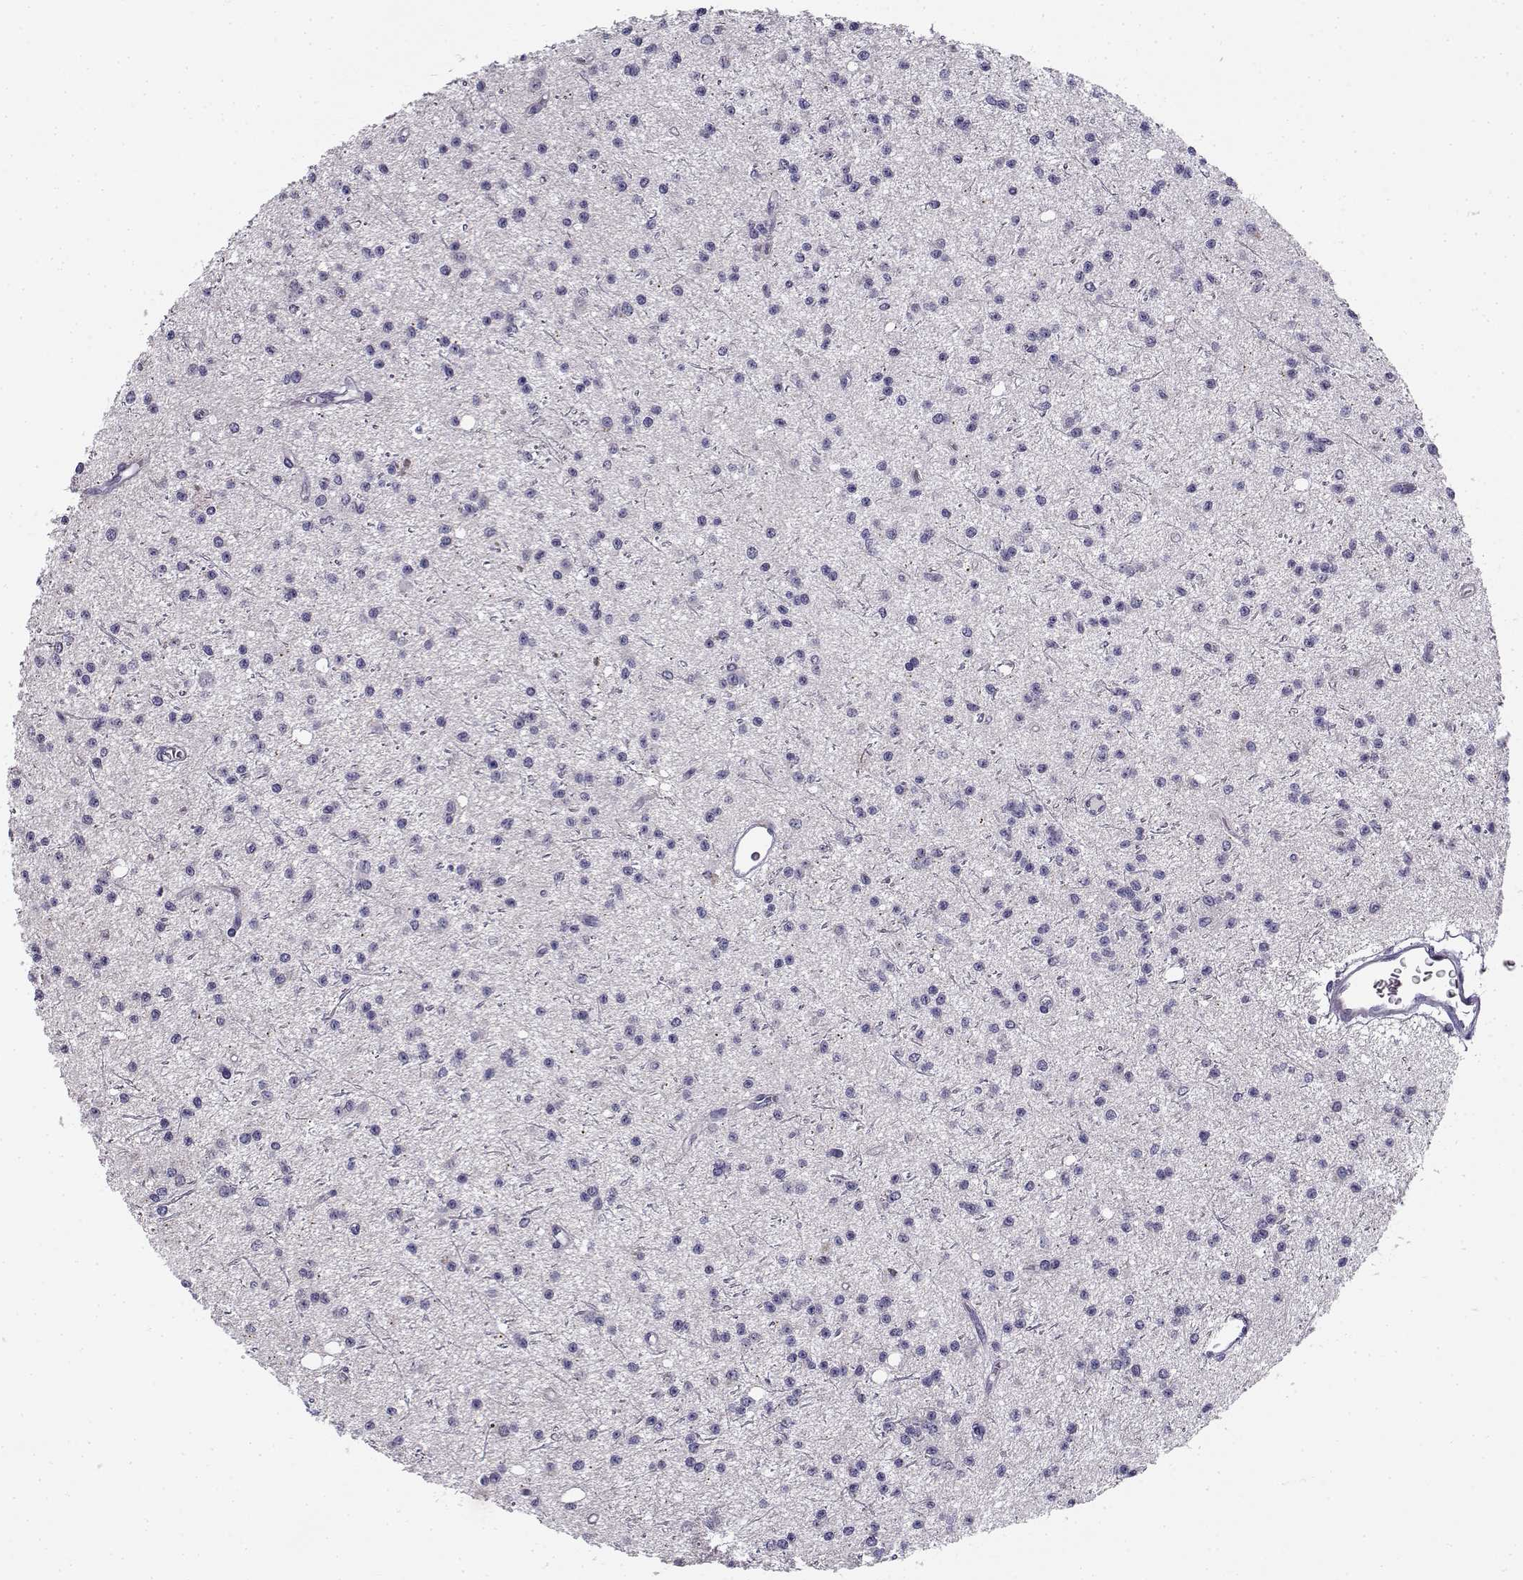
{"staining": {"intensity": "negative", "quantity": "none", "location": "none"}, "tissue": "glioma", "cell_type": "Tumor cells", "image_type": "cancer", "snomed": [{"axis": "morphology", "description": "Glioma, malignant, Low grade"}, {"axis": "topography", "description": "Brain"}], "caption": "Protein analysis of malignant glioma (low-grade) demonstrates no significant staining in tumor cells.", "gene": "CREB3L3", "patient": {"sex": "male", "age": 27}}